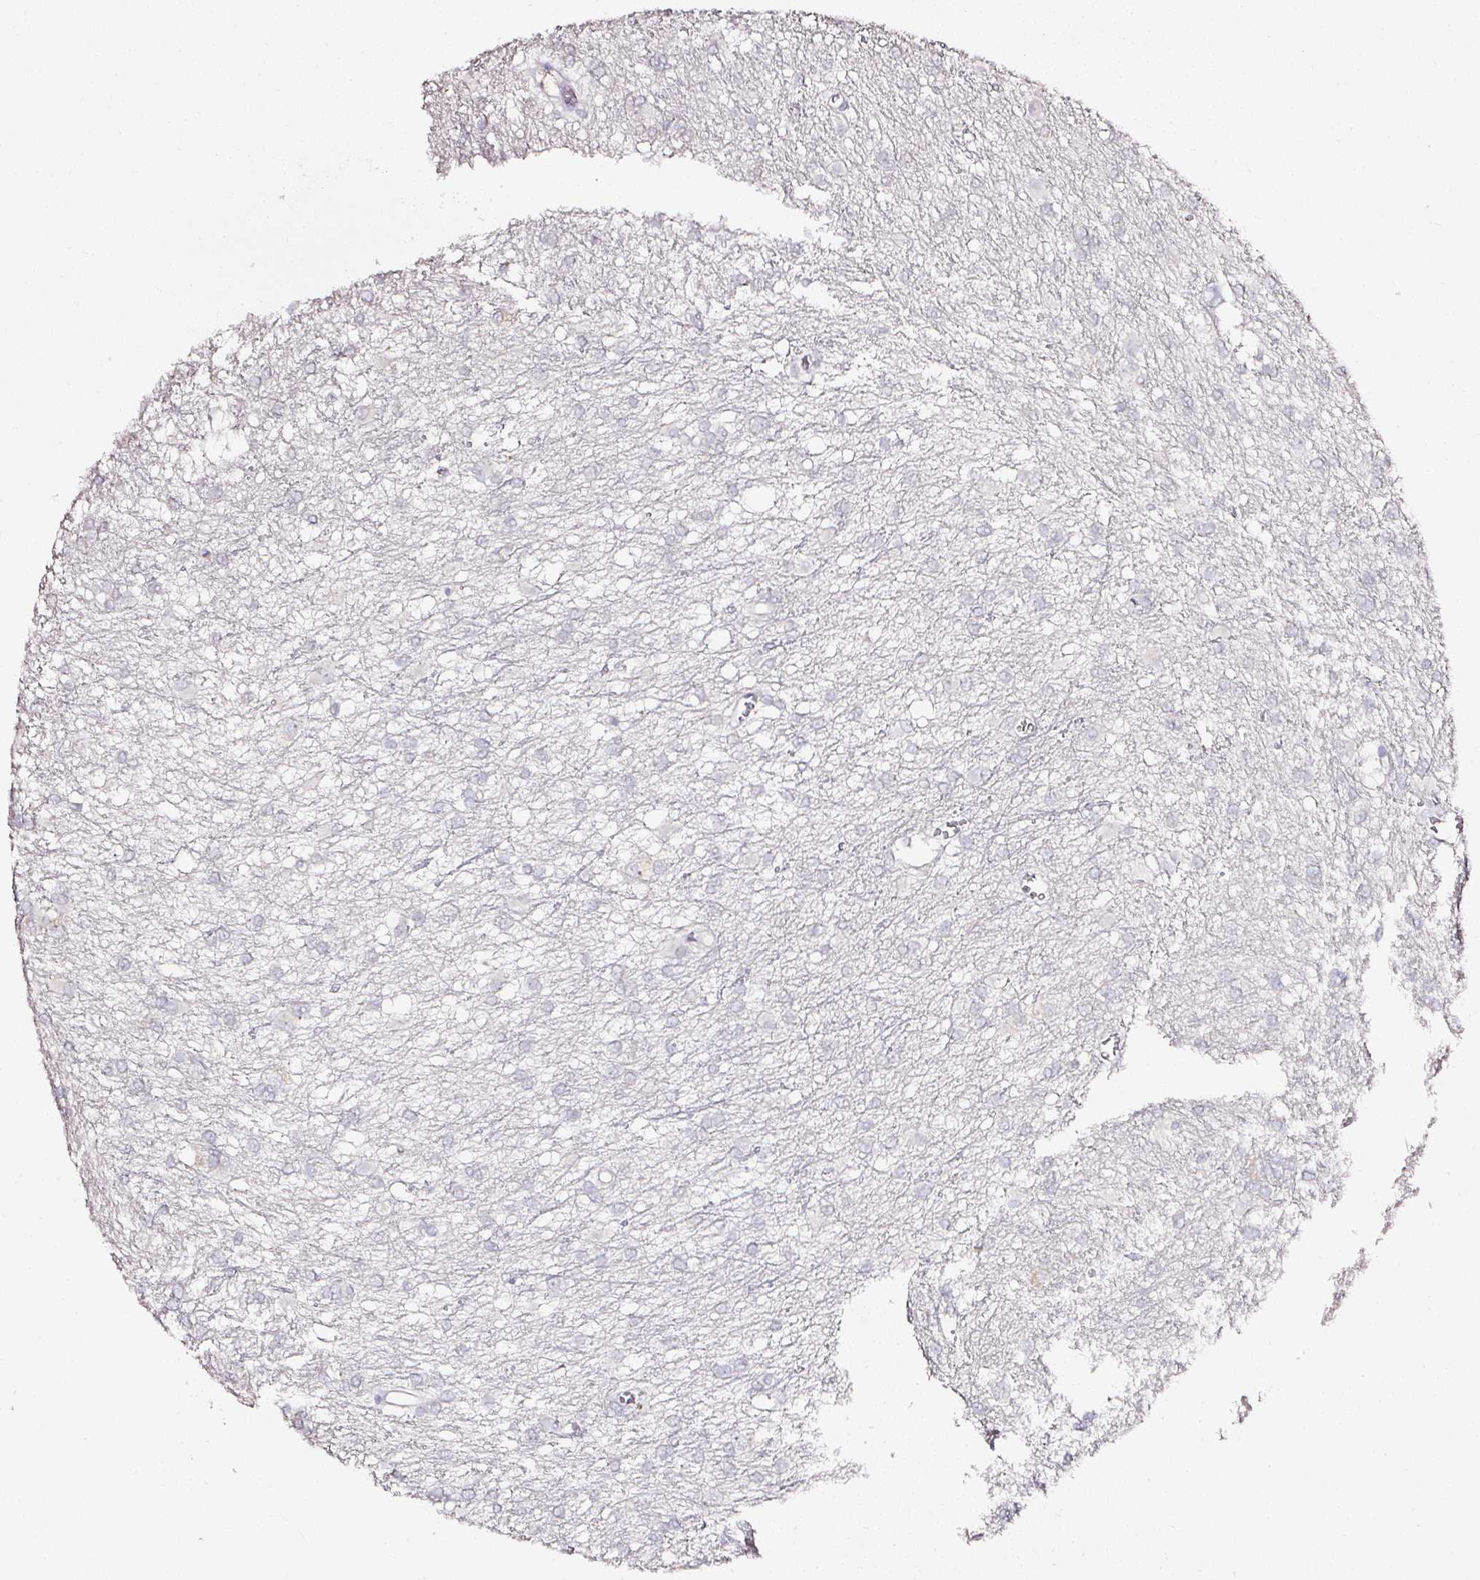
{"staining": {"intensity": "negative", "quantity": "none", "location": "none"}, "tissue": "glioma", "cell_type": "Tumor cells", "image_type": "cancer", "snomed": [{"axis": "morphology", "description": "Glioma, malignant, High grade"}, {"axis": "topography", "description": "Brain"}], "caption": "Immunohistochemistry (IHC) photomicrograph of human glioma stained for a protein (brown), which shows no expression in tumor cells.", "gene": "NTRK1", "patient": {"sex": "male", "age": 48}}